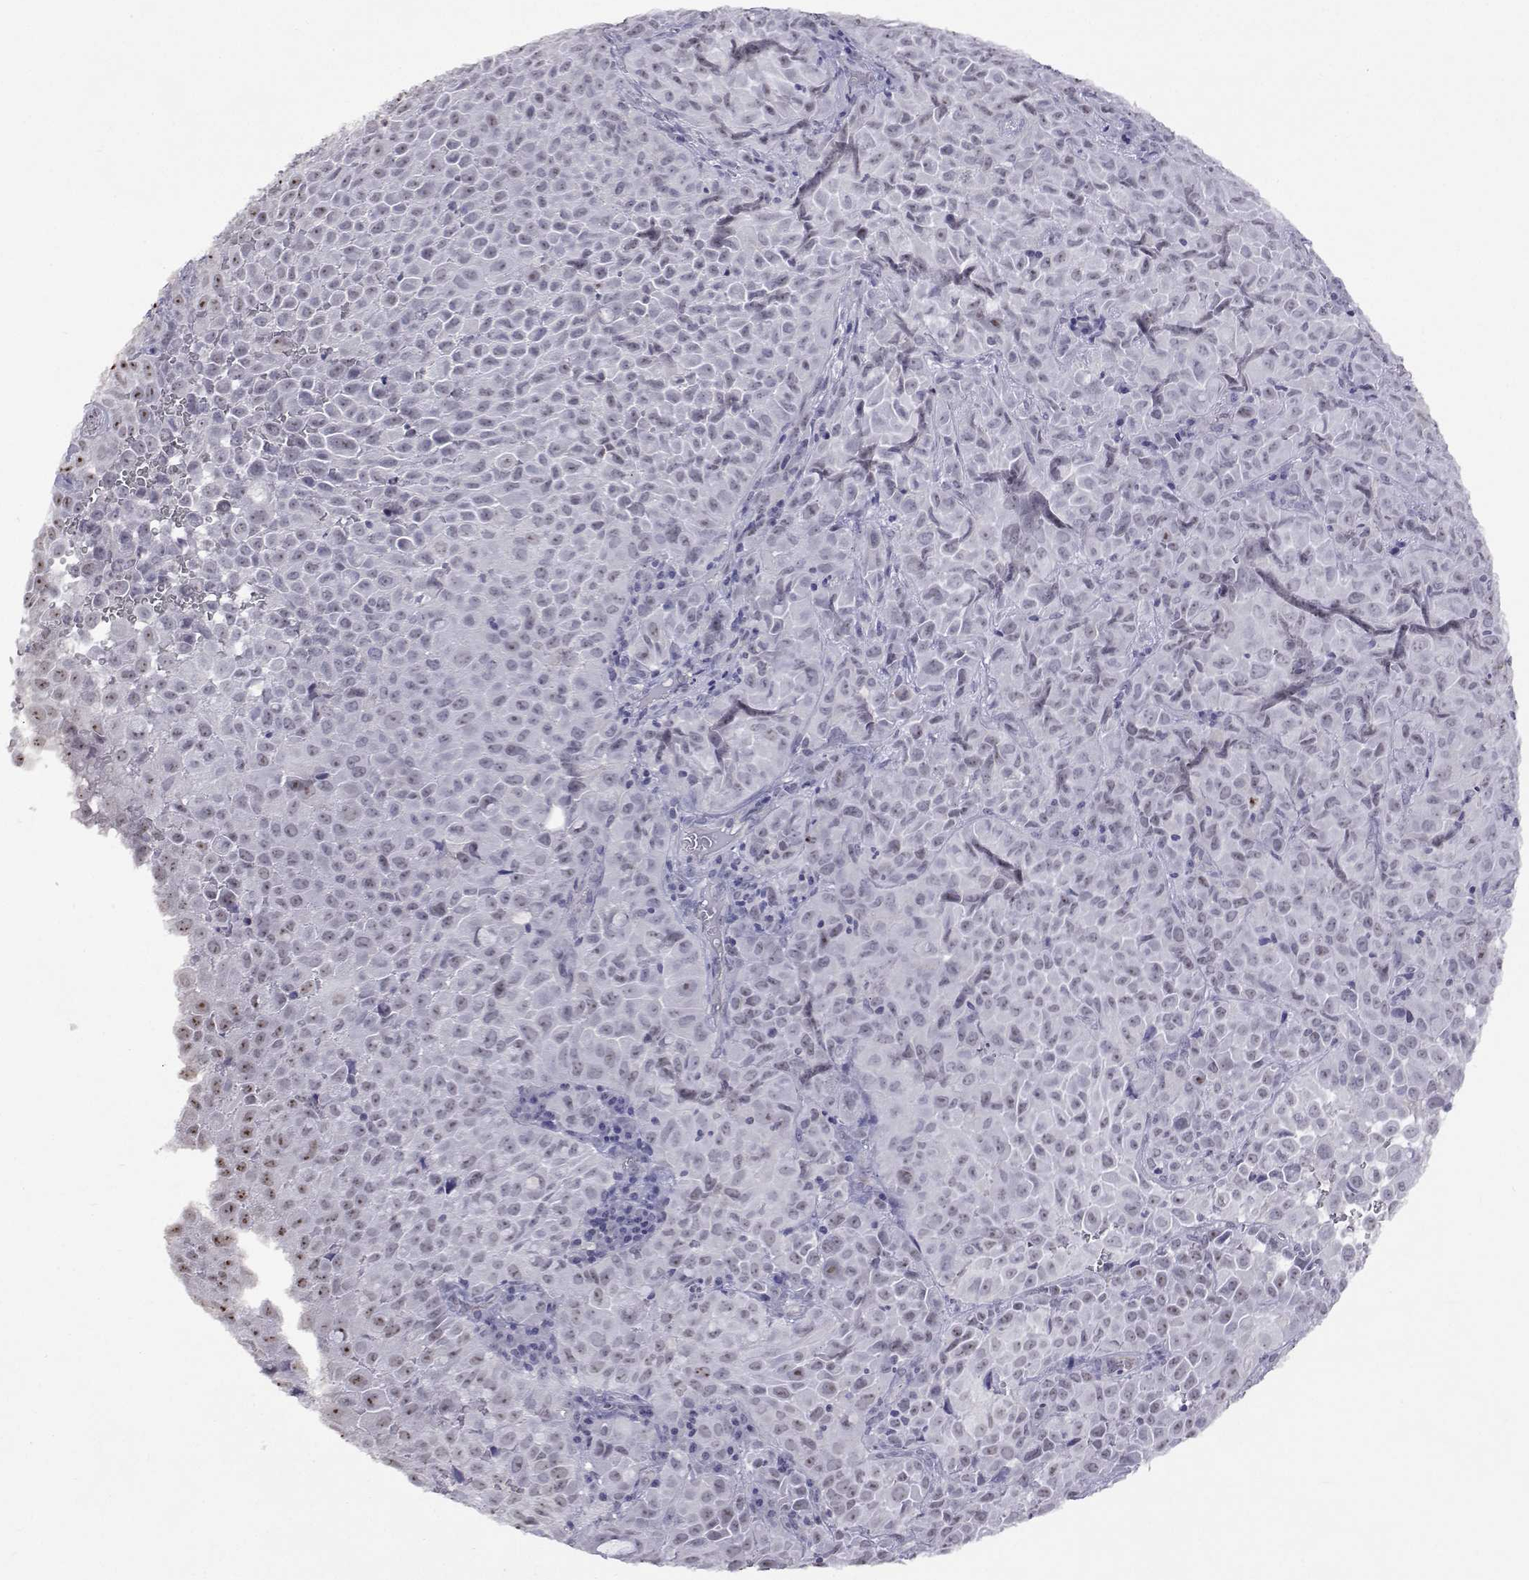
{"staining": {"intensity": "weak", "quantity": "<25%", "location": "nuclear"}, "tissue": "cervical cancer", "cell_type": "Tumor cells", "image_type": "cancer", "snomed": [{"axis": "morphology", "description": "Squamous cell carcinoma, NOS"}, {"axis": "topography", "description": "Cervix"}], "caption": "This image is of squamous cell carcinoma (cervical) stained with immunohistochemistry to label a protein in brown with the nuclei are counter-stained blue. There is no expression in tumor cells.", "gene": "NHP2", "patient": {"sex": "female", "age": 55}}